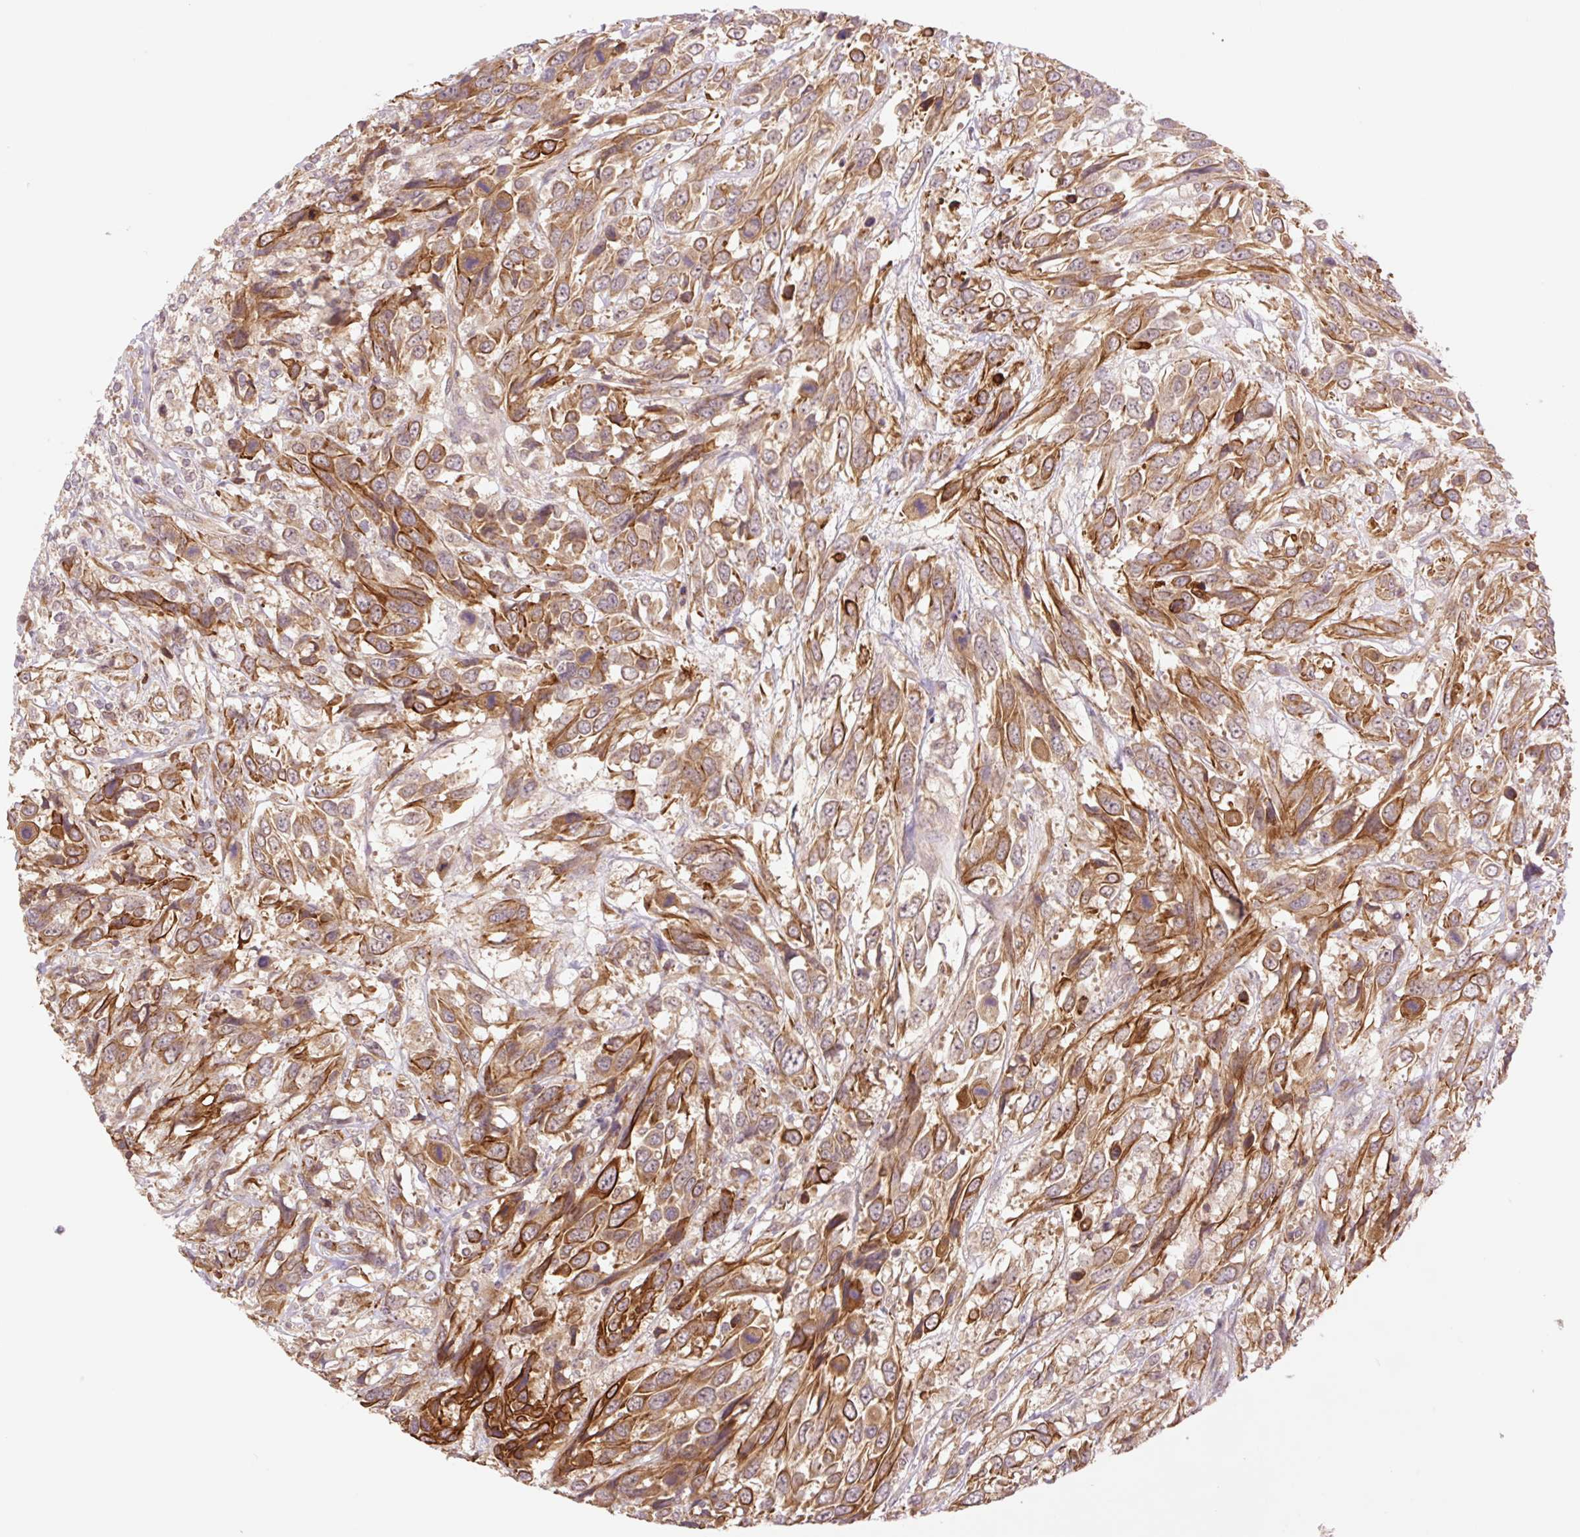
{"staining": {"intensity": "strong", "quantity": ">75%", "location": "cytoplasmic/membranous"}, "tissue": "urothelial cancer", "cell_type": "Tumor cells", "image_type": "cancer", "snomed": [{"axis": "morphology", "description": "Urothelial carcinoma, High grade"}, {"axis": "topography", "description": "Urinary bladder"}], "caption": "Urothelial cancer stained for a protein displays strong cytoplasmic/membranous positivity in tumor cells. Immunohistochemistry (ihc) stains the protein of interest in brown and the nuclei are stained blue.", "gene": "YJU2B", "patient": {"sex": "female", "age": 70}}